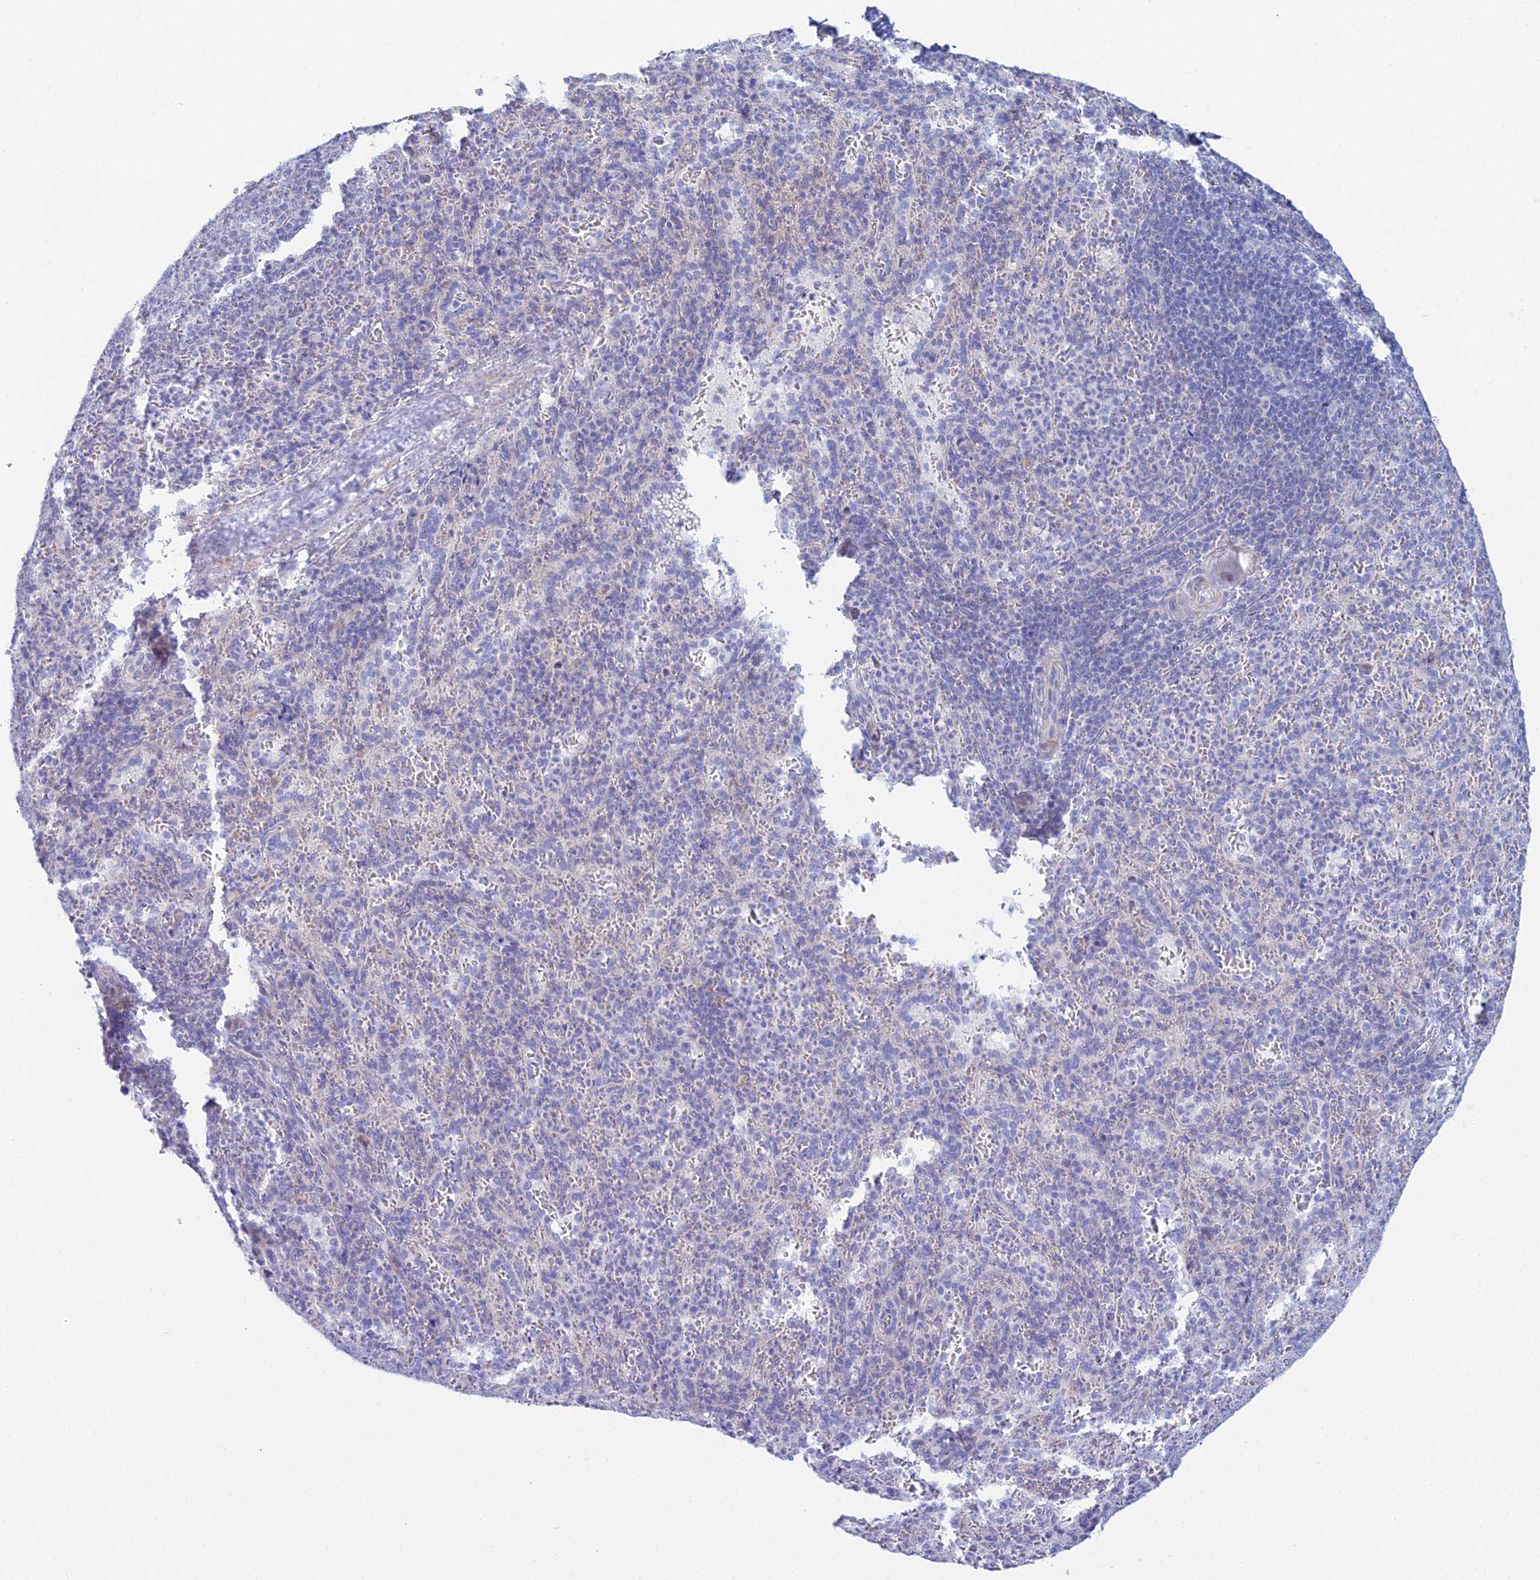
{"staining": {"intensity": "weak", "quantity": "<25%", "location": "cytoplasmic/membranous"}, "tissue": "spleen", "cell_type": "Cells in red pulp", "image_type": "normal", "snomed": [{"axis": "morphology", "description": "Normal tissue, NOS"}, {"axis": "topography", "description": "Spleen"}], "caption": "IHC photomicrograph of unremarkable spleen: spleen stained with DAB (3,3'-diaminobenzidine) shows no significant protein staining in cells in red pulp.", "gene": "PRR13", "patient": {"sex": "female", "age": 21}}